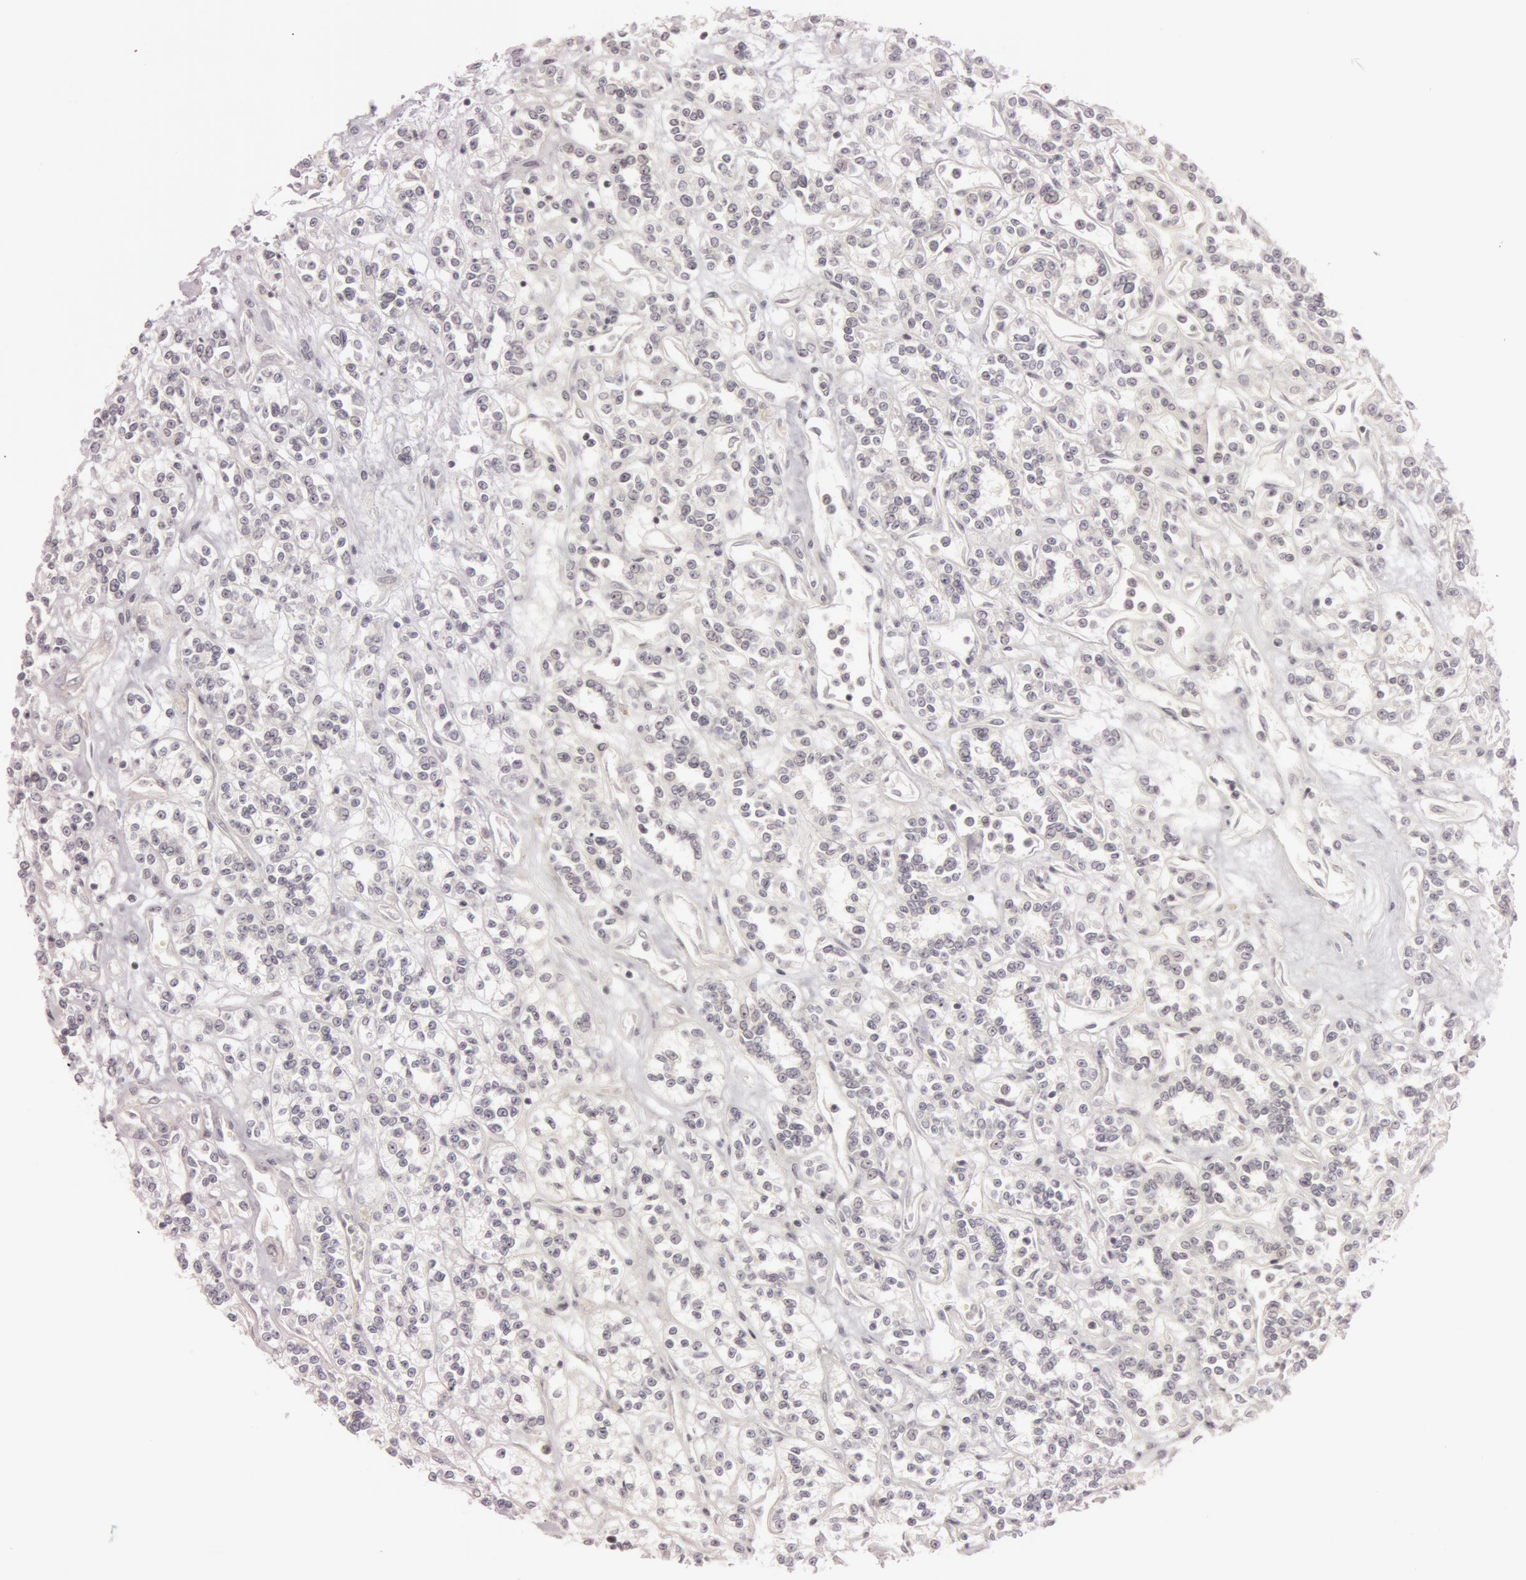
{"staining": {"intensity": "negative", "quantity": "none", "location": "none"}, "tissue": "renal cancer", "cell_type": "Tumor cells", "image_type": "cancer", "snomed": [{"axis": "morphology", "description": "Adenocarcinoma, NOS"}, {"axis": "topography", "description": "Kidney"}], "caption": "Histopathology image shows no significant protein expression in tumor cells of renal cancer.", "gene": "RALGAPA1", "patient": {"sex": "female", "age": 76}}